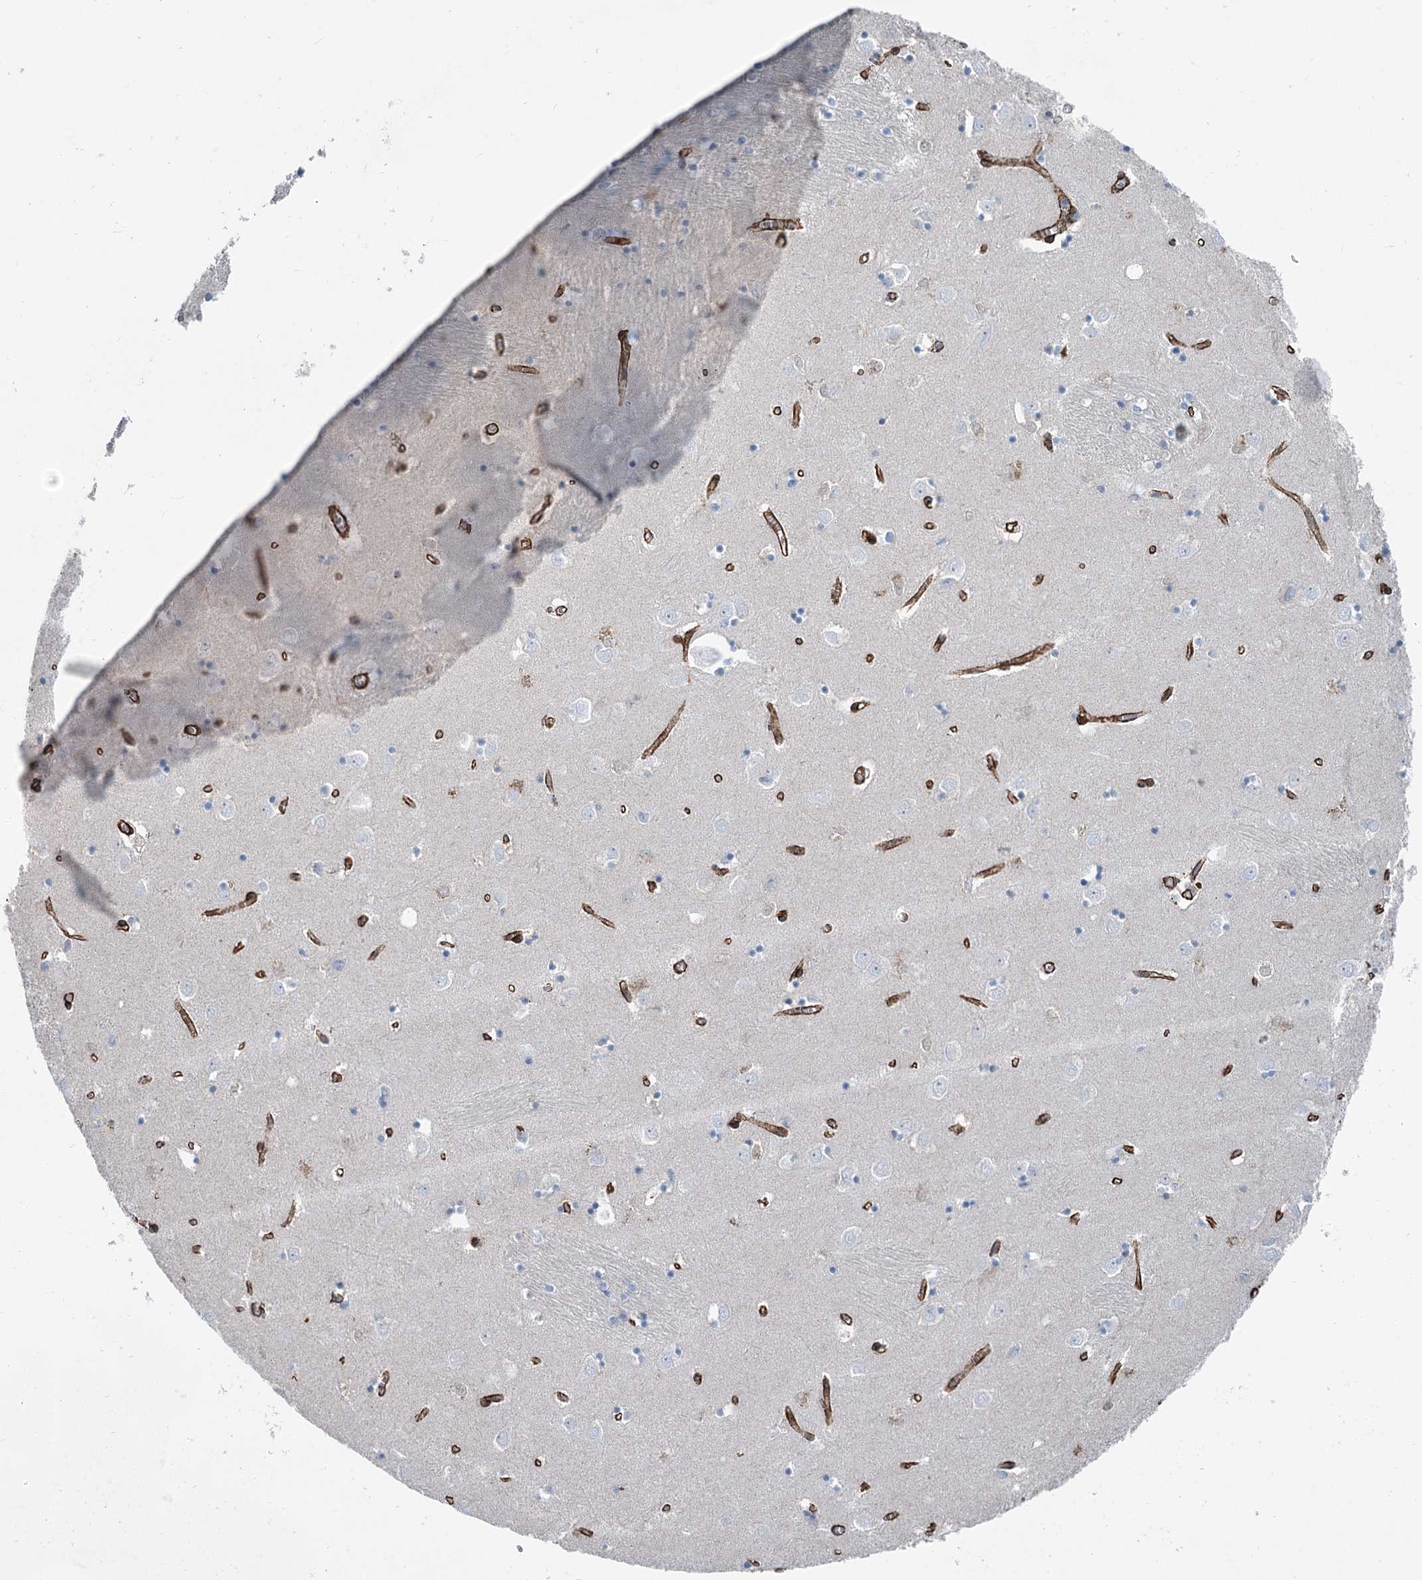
{"staining": {"intensity": "negative", "quantity": "none", "location": "none"}, "tissue": "caudate", "cell_type": "Glial cells", "image_type": "normal", "snomed": [{"axis": "morphology", "description": "Normal tissue, NOS"}, {"axis": "topography", "description": "Lateral ventricle wall"}], "caption": "IHC of normal caudate displays no expression in glial cells. Brightfield microscopy of immunohistochemistry stained with DAB (3,3'-diaminobenzidine) (brown) and hematoxylin (blue), captured at high magnification.", "gene": "IQSEC1", "patient": {"sex": "male", "age": 70}}